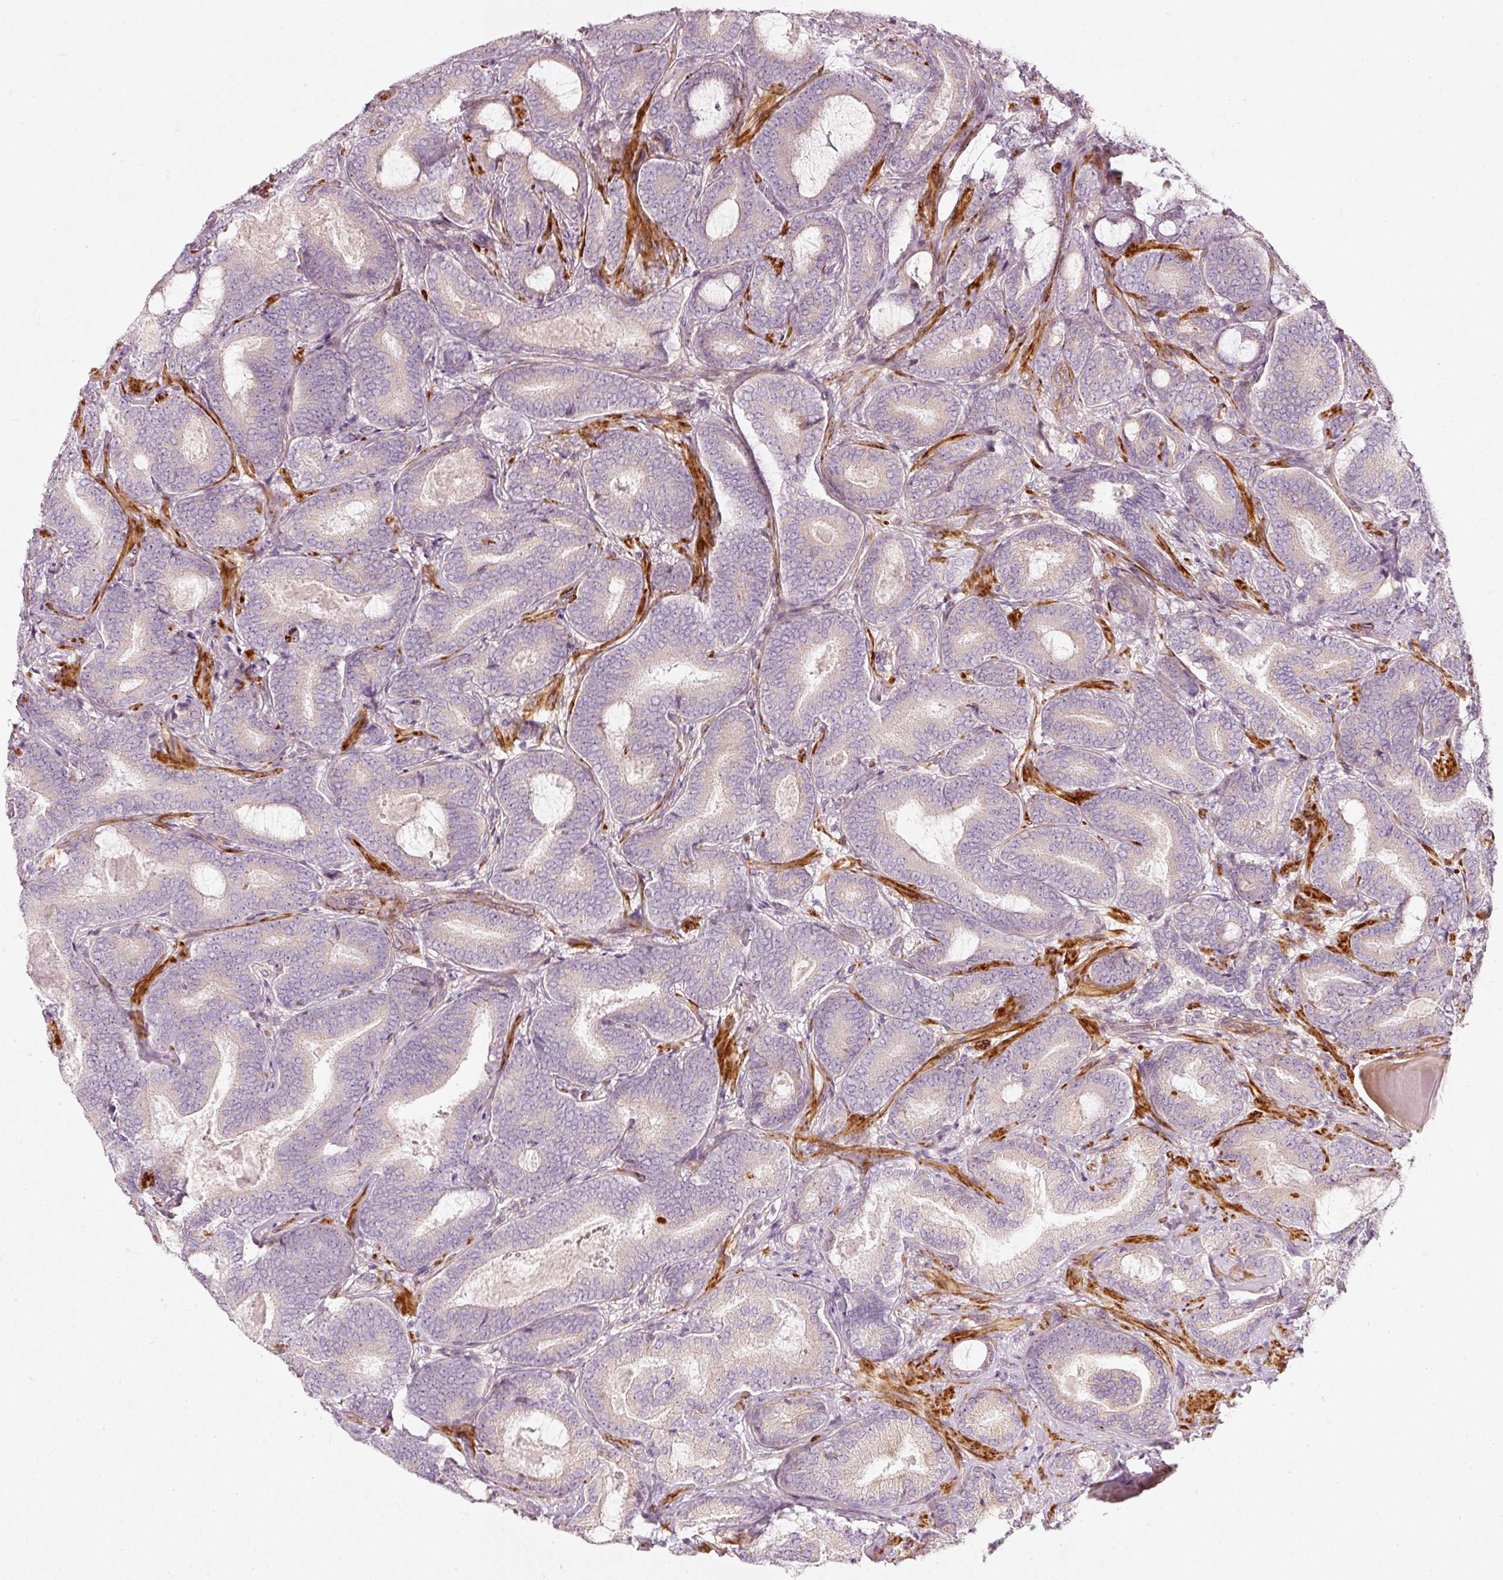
{"staining": {"intensity": "negative", "quantity": "none", "location": "none"}, "tissue": "prostate cancer", "cell_type": "Tumor cells", "image_type": "cancer", "snomed": [{"axis": "morphology", "description": "Adenocarcinoma, Low grade"}, {"axis": "topography", "description": "Prostate and seminal vesicle, NOS"}], "caption": "Prostate adenocarcinoma (low-grade) was stained to show a protein in brown. There is no significant positivity in tumor cells.", "gene": "KCNQ1", "patient": {"sex": "male", "age": 61}}